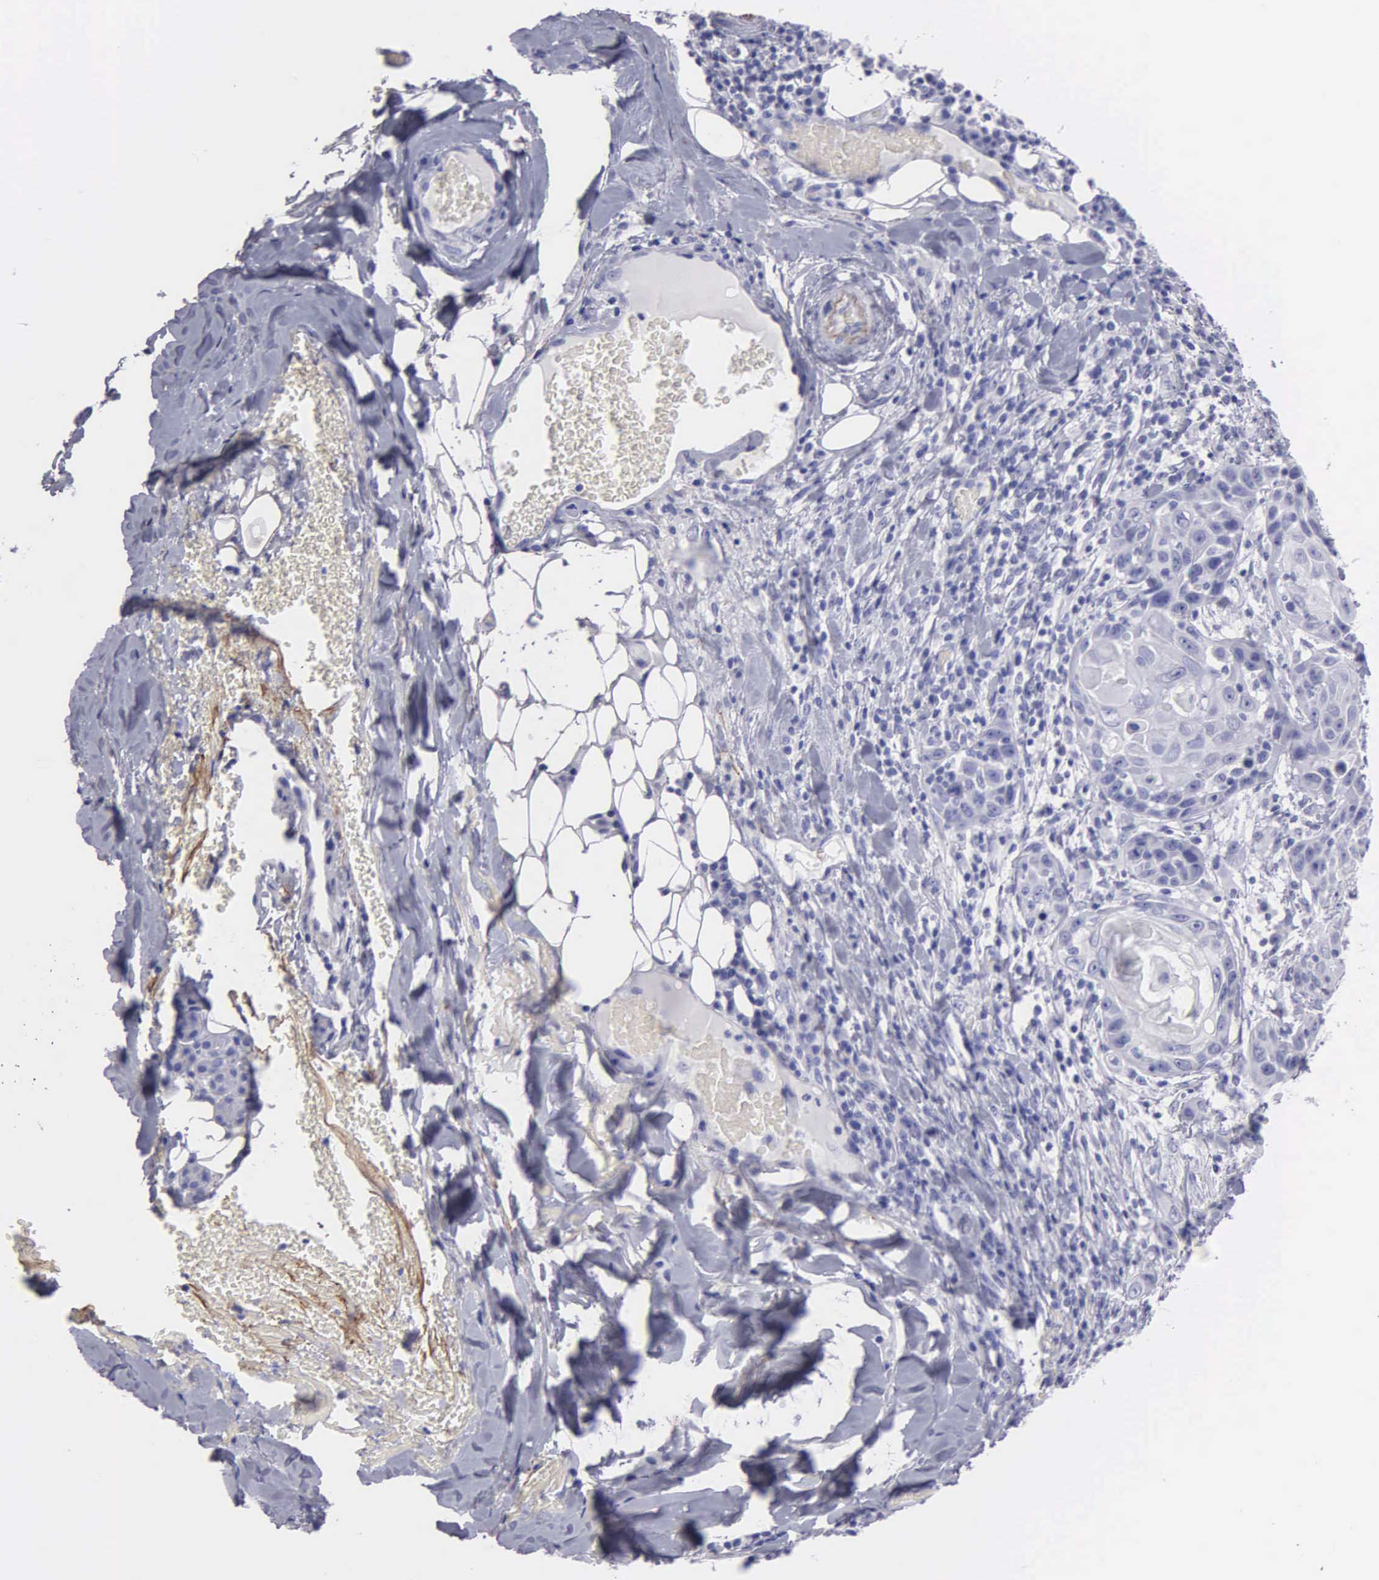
{"staining": {"intensity": "negative", "quantity": "none", "location": "none"}, "tissue": "skin cancer", "cell_type": "Tumor cells", "image_type": "cancer", "snomed": [{"axis": "morphology", "description": "Squamous cell carcinoma, NOS"}, {"axis": "topography", "description": "Skin"}], "caption": "Tumor cells show no significant staining in skin cancer (squamous cell carcinoma).", "gene": "FBLN5", "patient": {"sex": "male", "age": 84}}